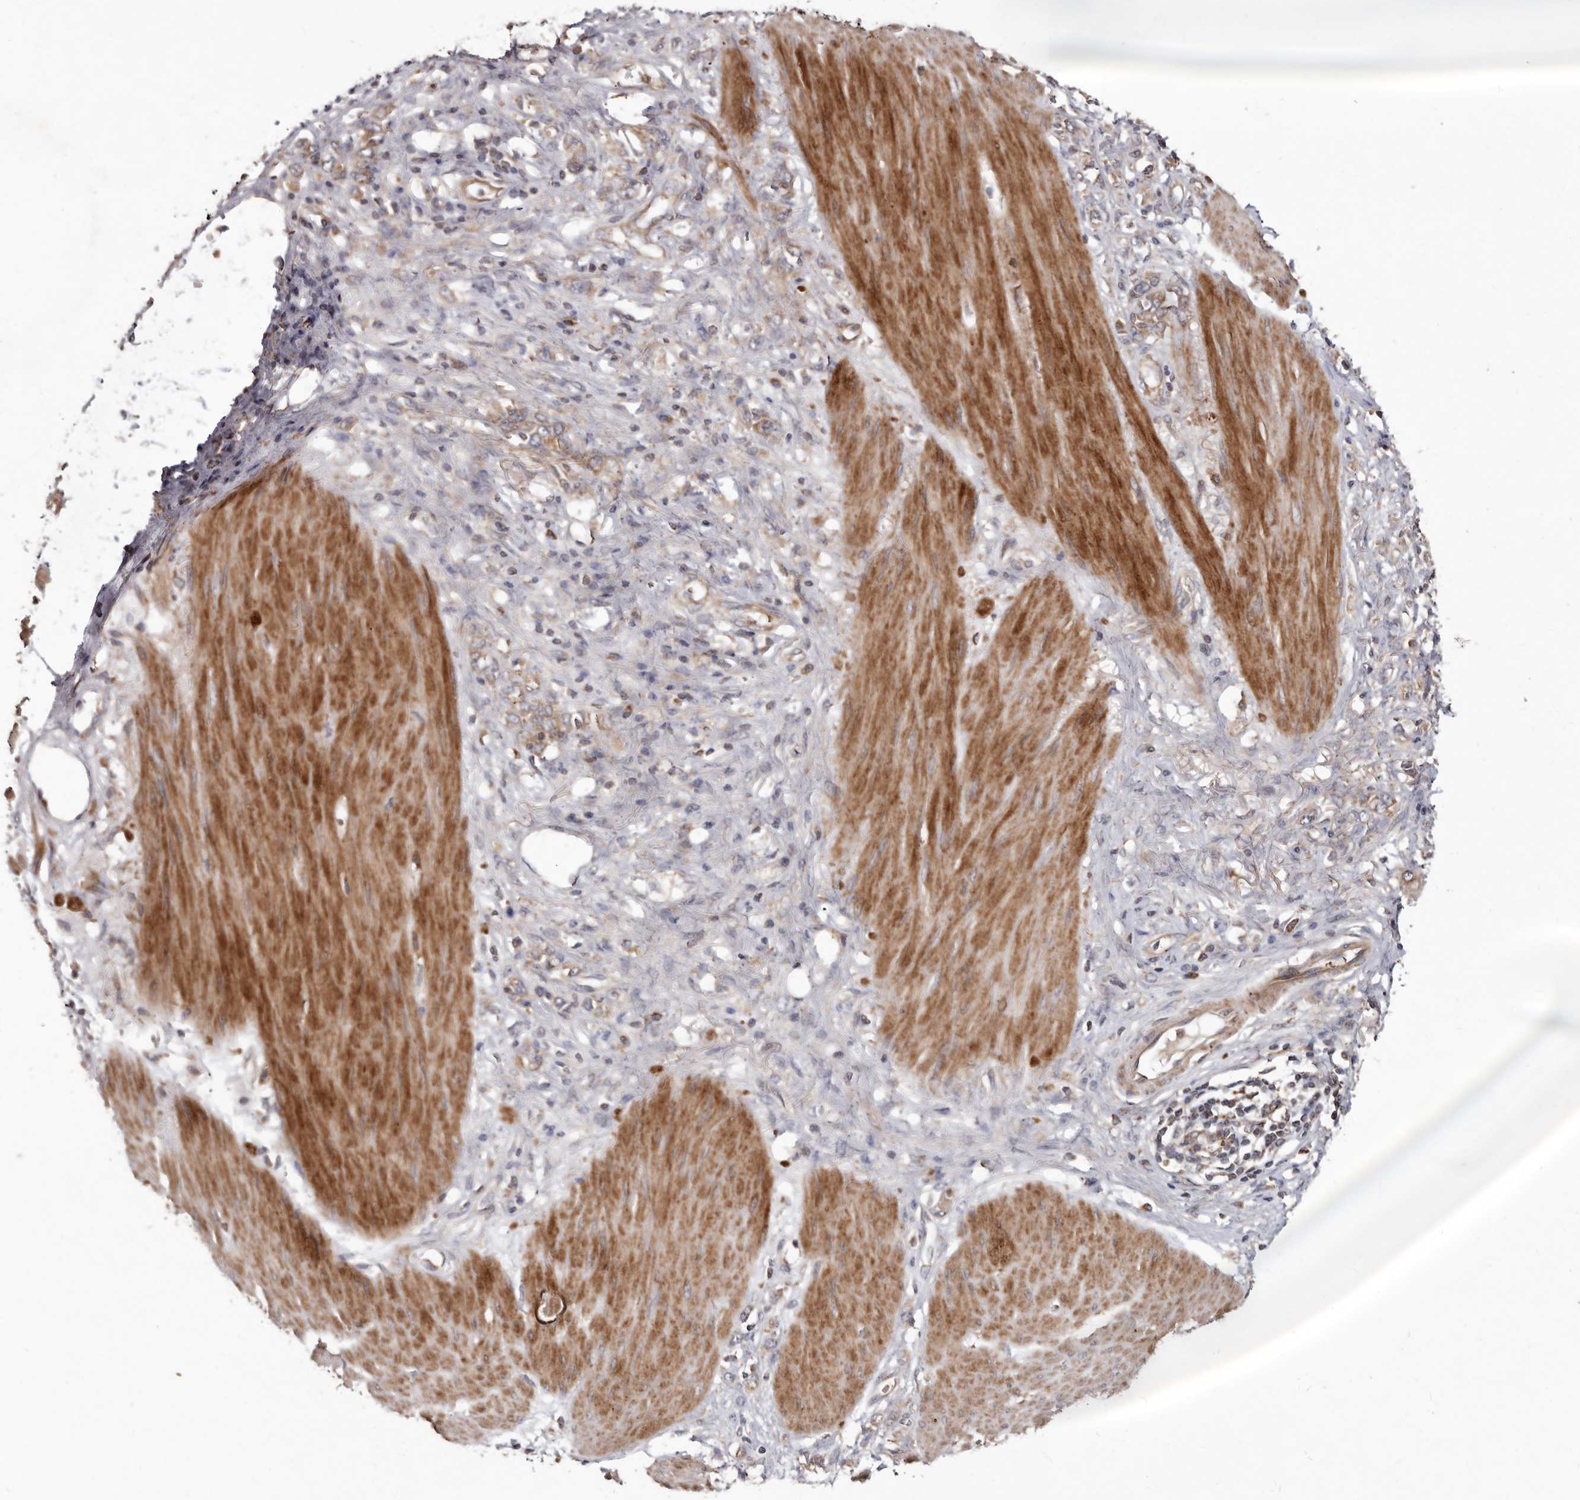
{"staining": {"intensity": "weak", "quantity": ">75%", "location": "cytoplasmic/membranous"}, "tissue": "stomach cancer", "cell_type": "Tumor cells", "image_type": "cancer", "snomed": [{"axis": "morphology", "description": "Adenocarcinoma, NOS"}, {"axis": "topography", "description": "Stomach"}], "caption": "Immunohistochemistry (DAB) staining of stomach adenocarcinoma reveals weak cytoplasmic/membranous protein staining in approximately >75% of tumor cells.", "gene": "GOT1L1", "patient": {"sex": "female", "age": 76}}